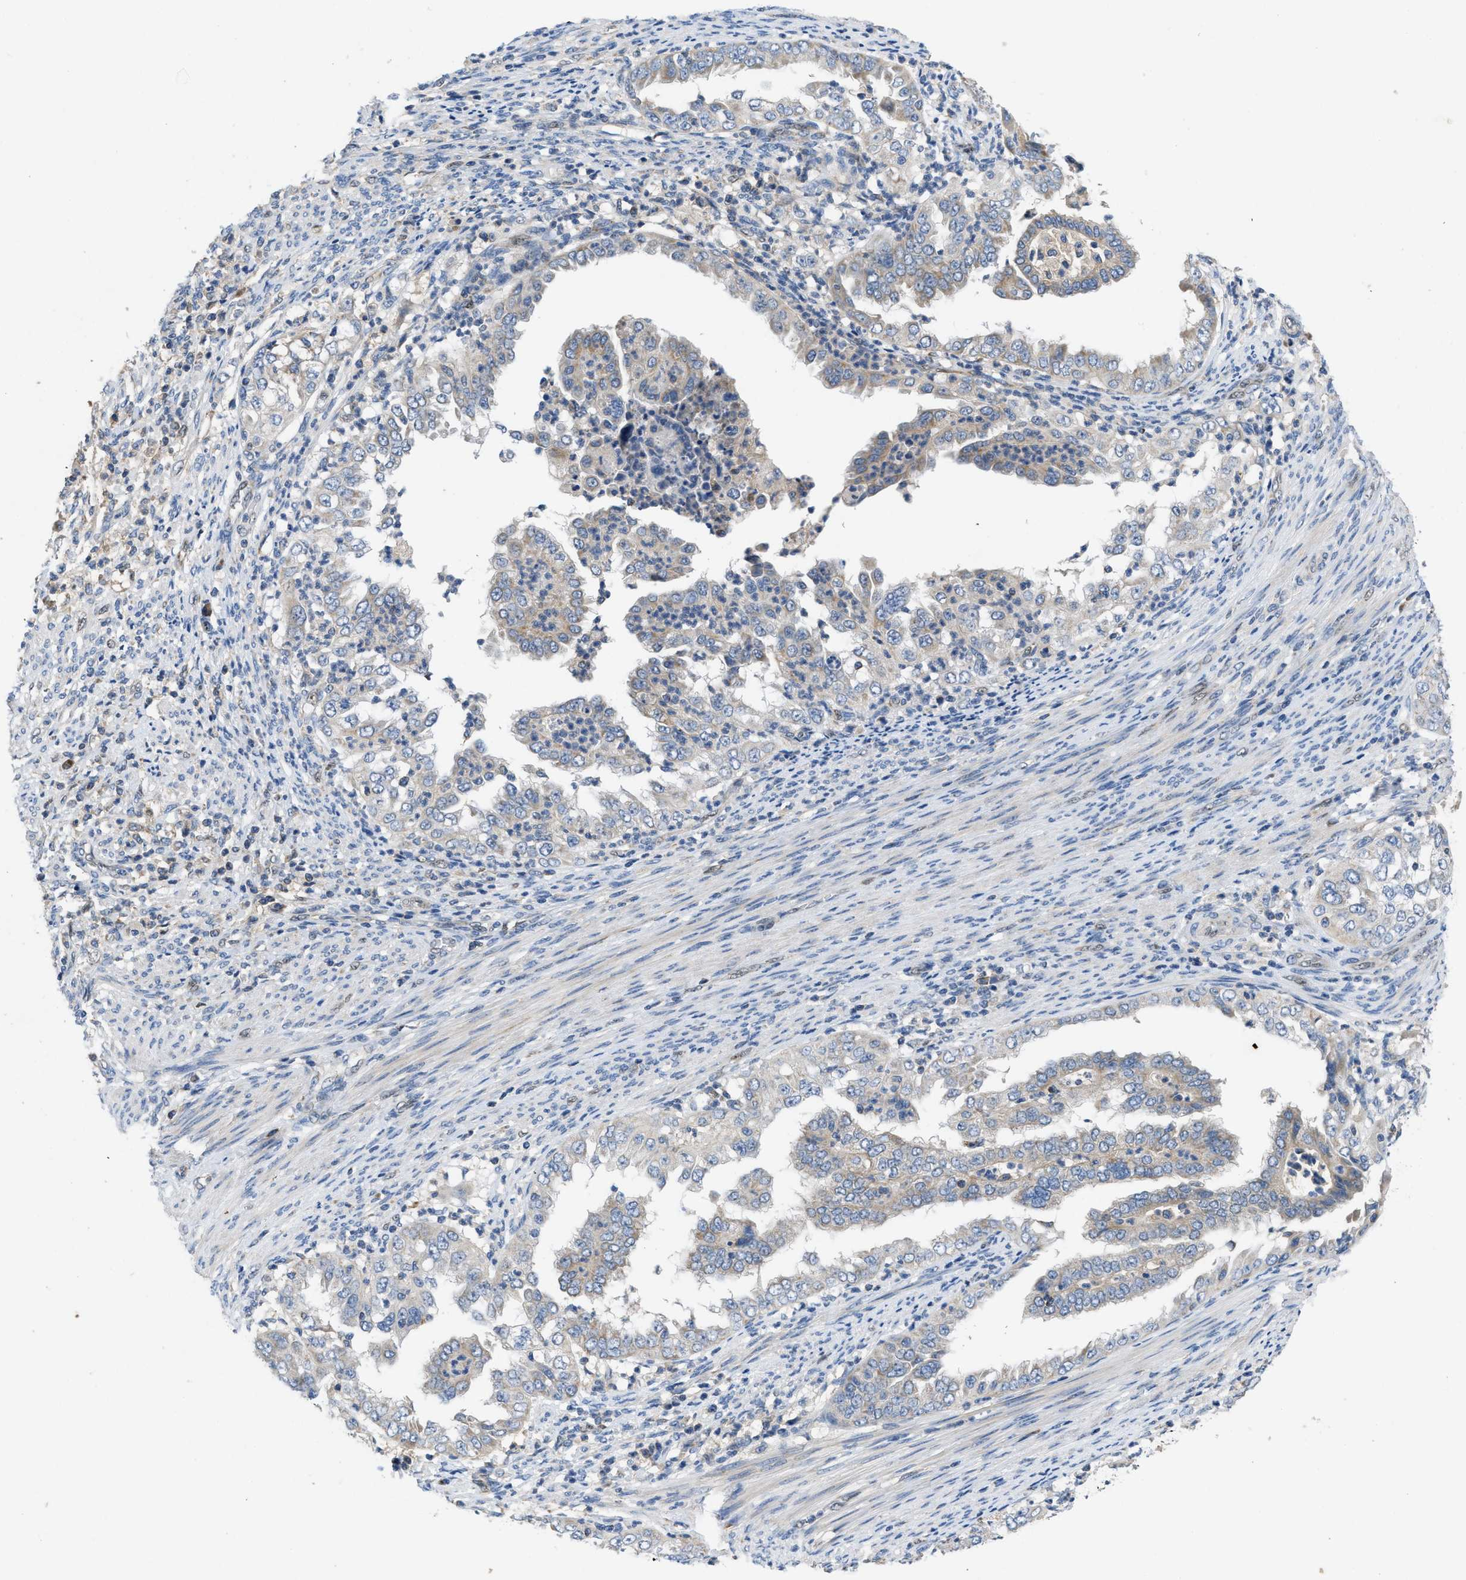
{"staining": {"intensity": "negative", "quantity": "none", "location": "none"}, "tissue": "endometrial cancer", "cell_type": "Tumor cells", "image_type": "cancer", "snomed": [{"axis": "morphology", "description": "Adenocarcinoma, NOS"}, {"axis": "topography", "description": "Endometrium"}], "caption": "DAB (3,3'-diaminobenzidine) immunohistochemical staining of human endometrial adenocarcinoma shows no significant positivity in tumor cells.", "gene": "PNKD", "patient": {"sex": "female", "age": 85}}